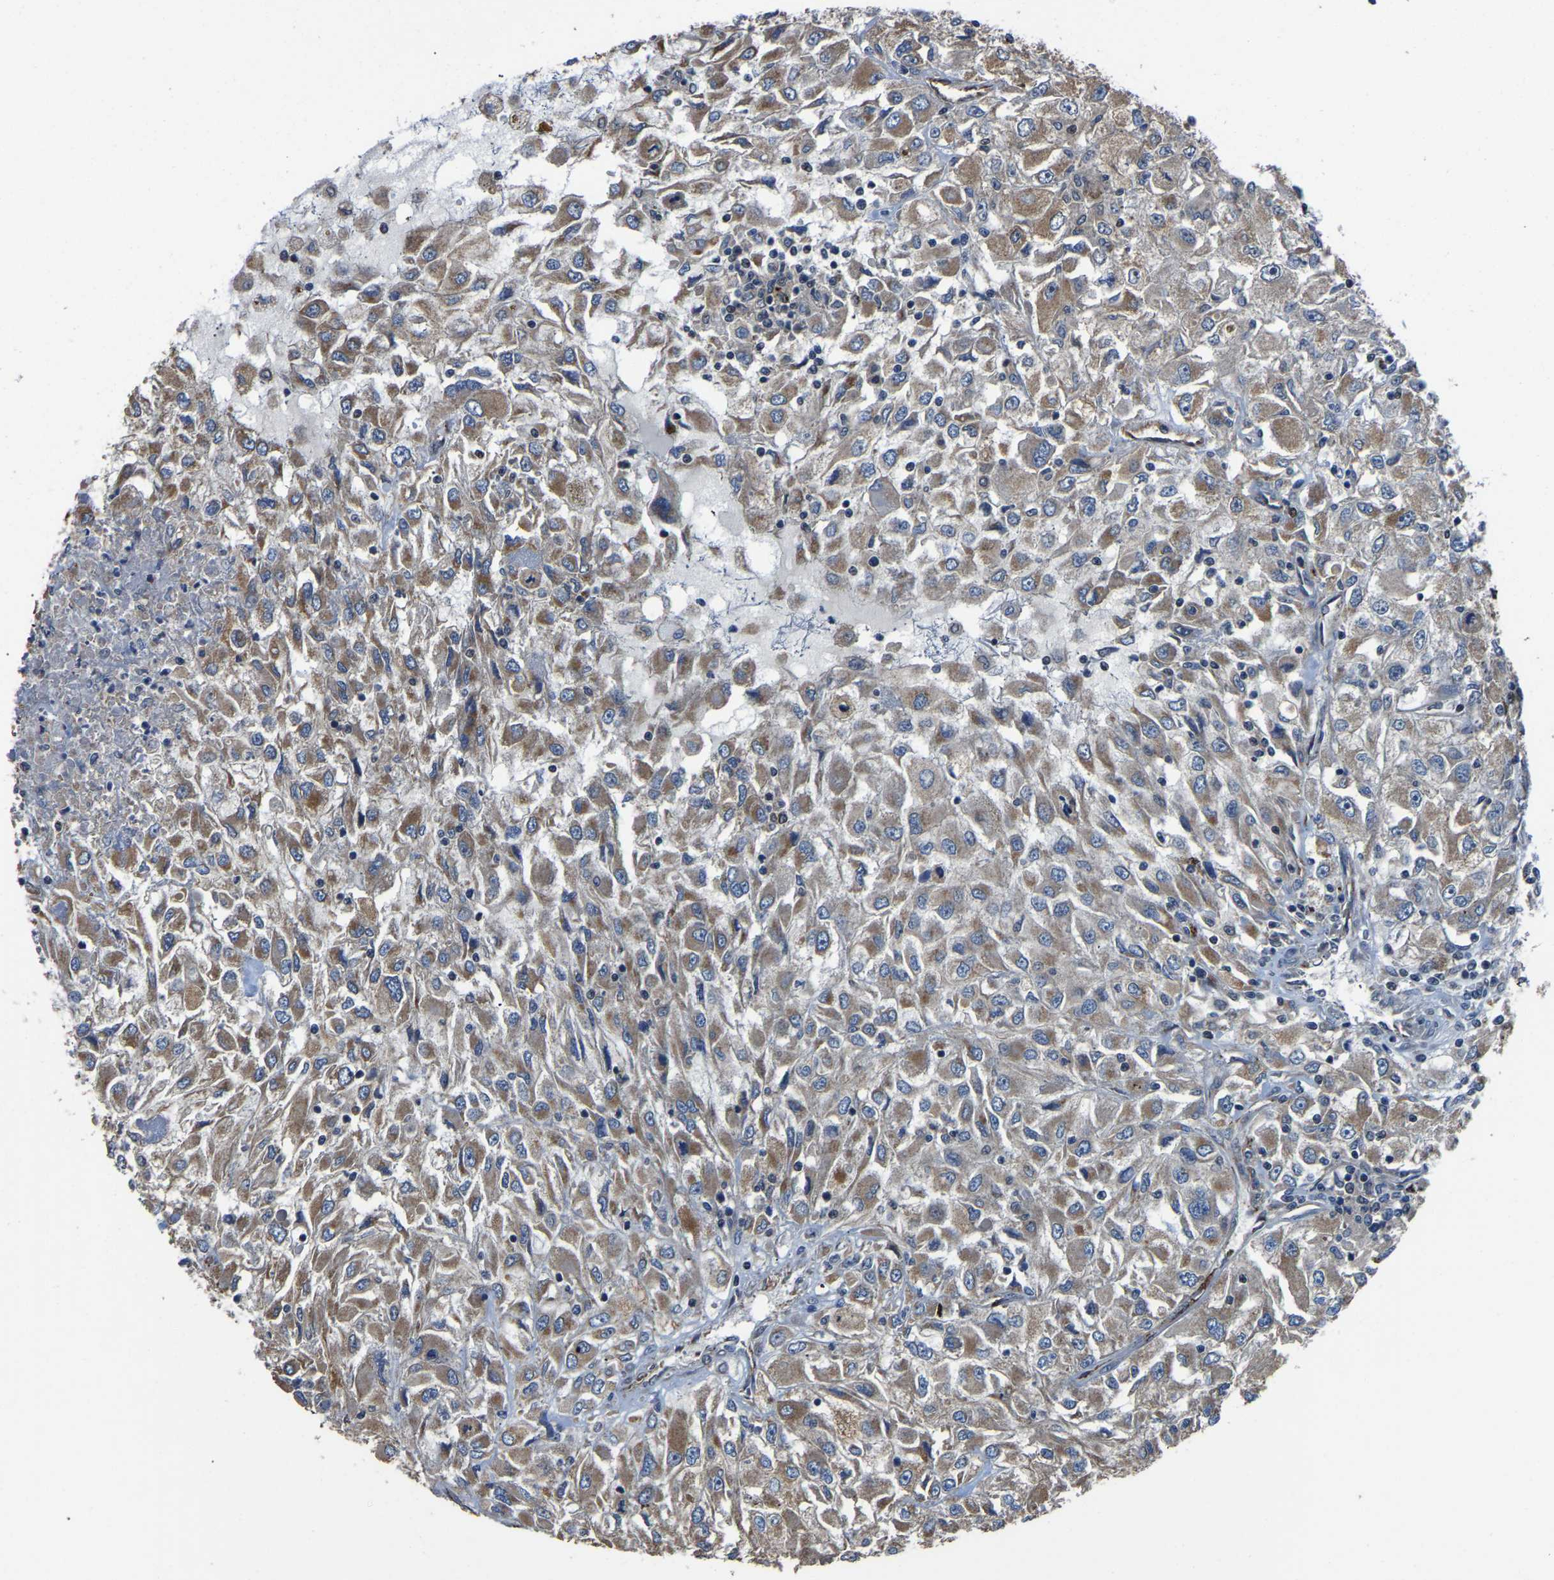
{"staining": {"intensity": "moderate", "quantity": ">75%", "location": "cytoplasmic/membranous"}, "tissue": "renal cancer", "cell_type": "Tumor cells", "image_type": "cancer", "snomed": [{"axis": "morphology", "description": "Adenocarcinoma, NOS"}, {"axis": "topography", "description": "Kidney"}], "caption": "The histopathology image shows immunohistochemical staining of renal cancer (adenocarcinoma). There is moderate cytoplasmic/membranous positivity is appreciated in approximately >75% of tumor cells. Using DAB (3,3'-diaminobenzidine) (brown) and hematoxylin (blue) stains, captured at high magnification using brightfield microscopy.", "gene": "DFFA", "patient": {"sex": "female", "age": 52}}